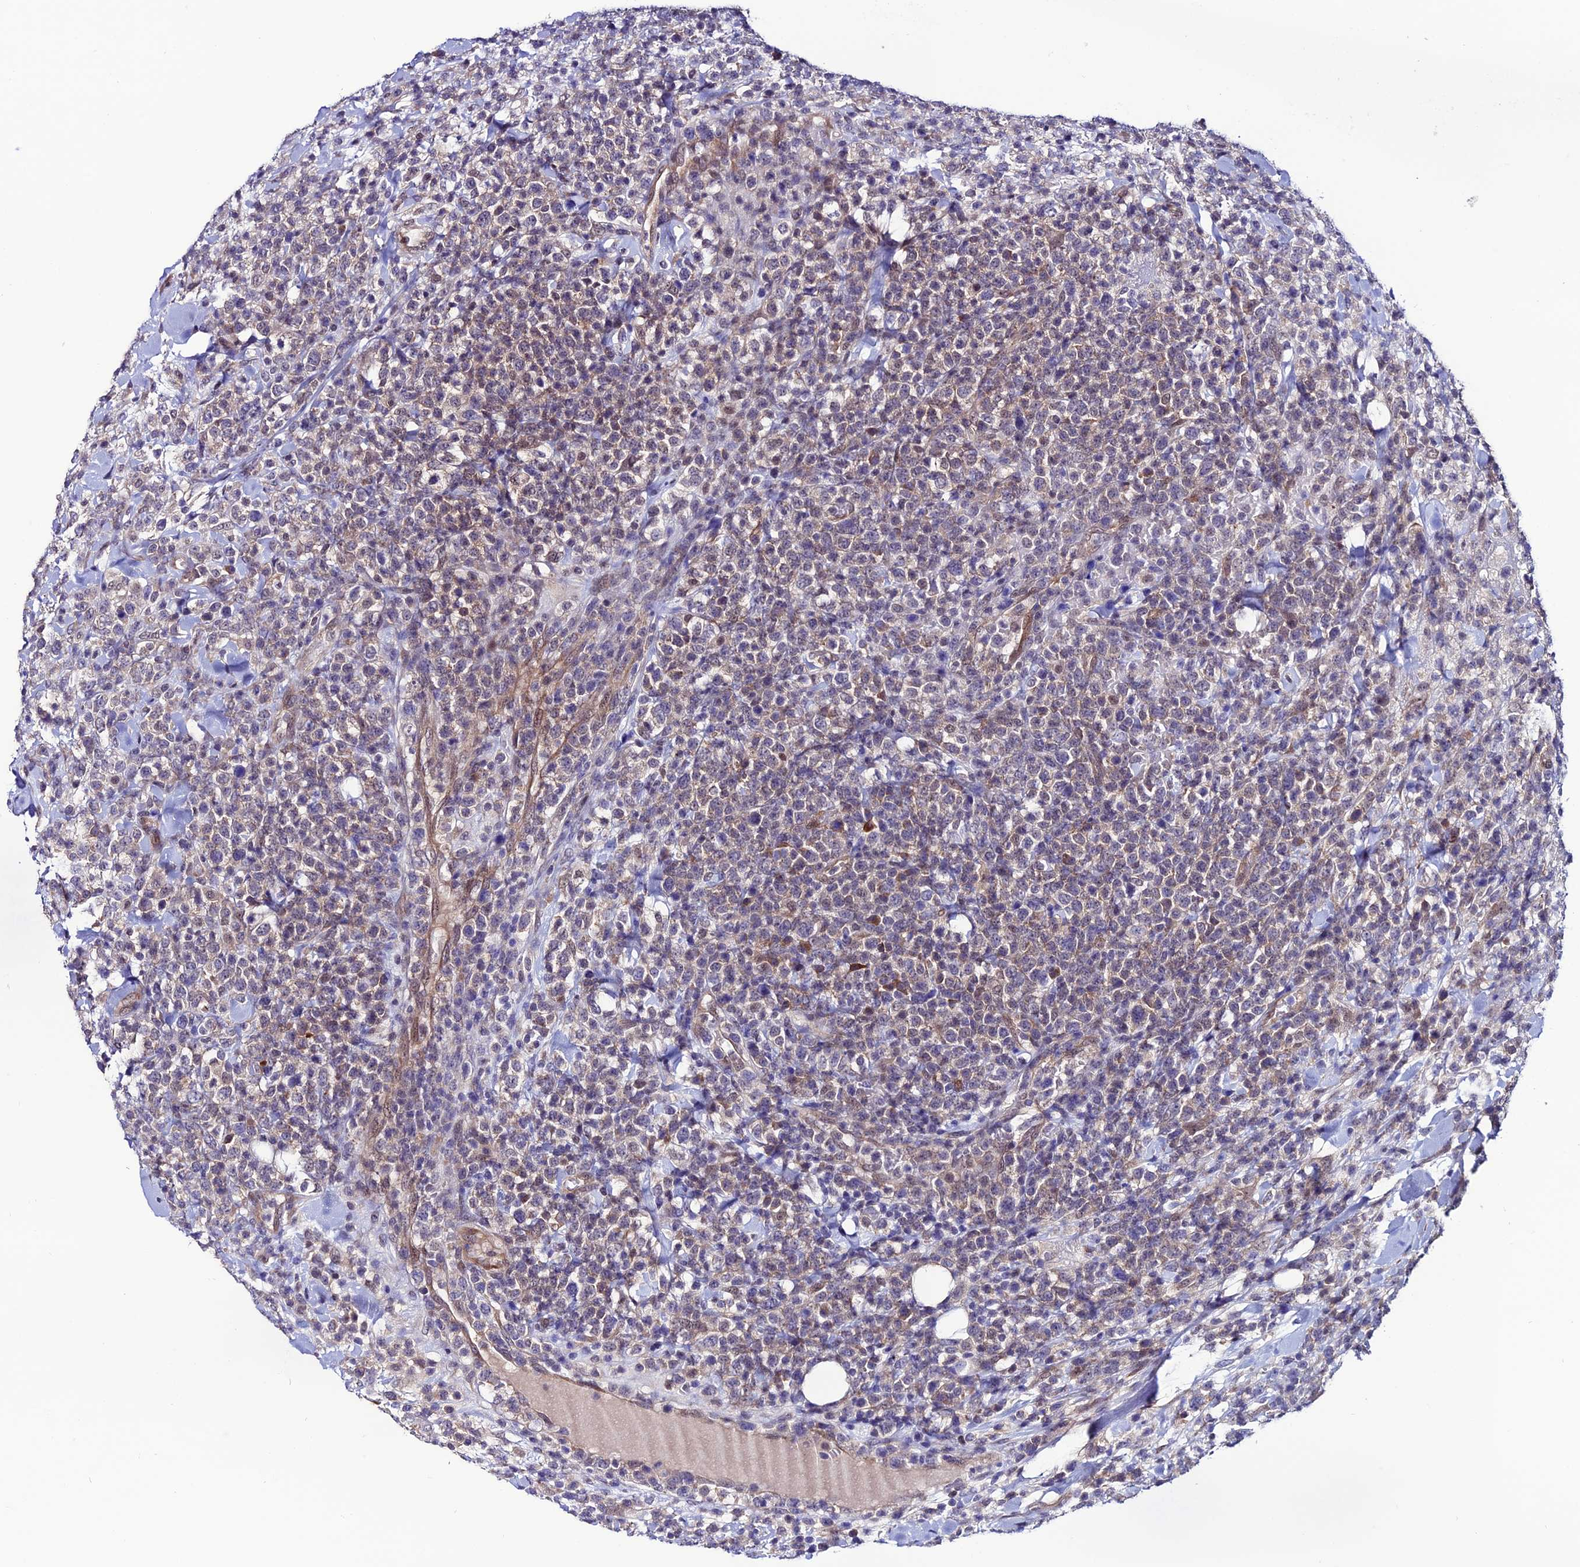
{"staining": {"intensity": "weak", "quantity": "25%-75%", "location": "cytoplasmic/membranous"}, "tissue": "lymphoma", "cell_type": "Tumor cells", "image_type": "cancer", "snomed": [{"axis": "morphology", "description": "Malignant lymphoma, non-Hodgkin's type, High grade"}, {"axis": "topography", "description": "Colon"}], "caption": "Protein staining displays weak cytoplasmic/membranous positivity in approximately 25%-75% of tumor cells in malignant lymphoma, non-Hodgkin's type (high-grade).", "gene": "FZD8", "patient": {"sex": "female", "age": 53}}